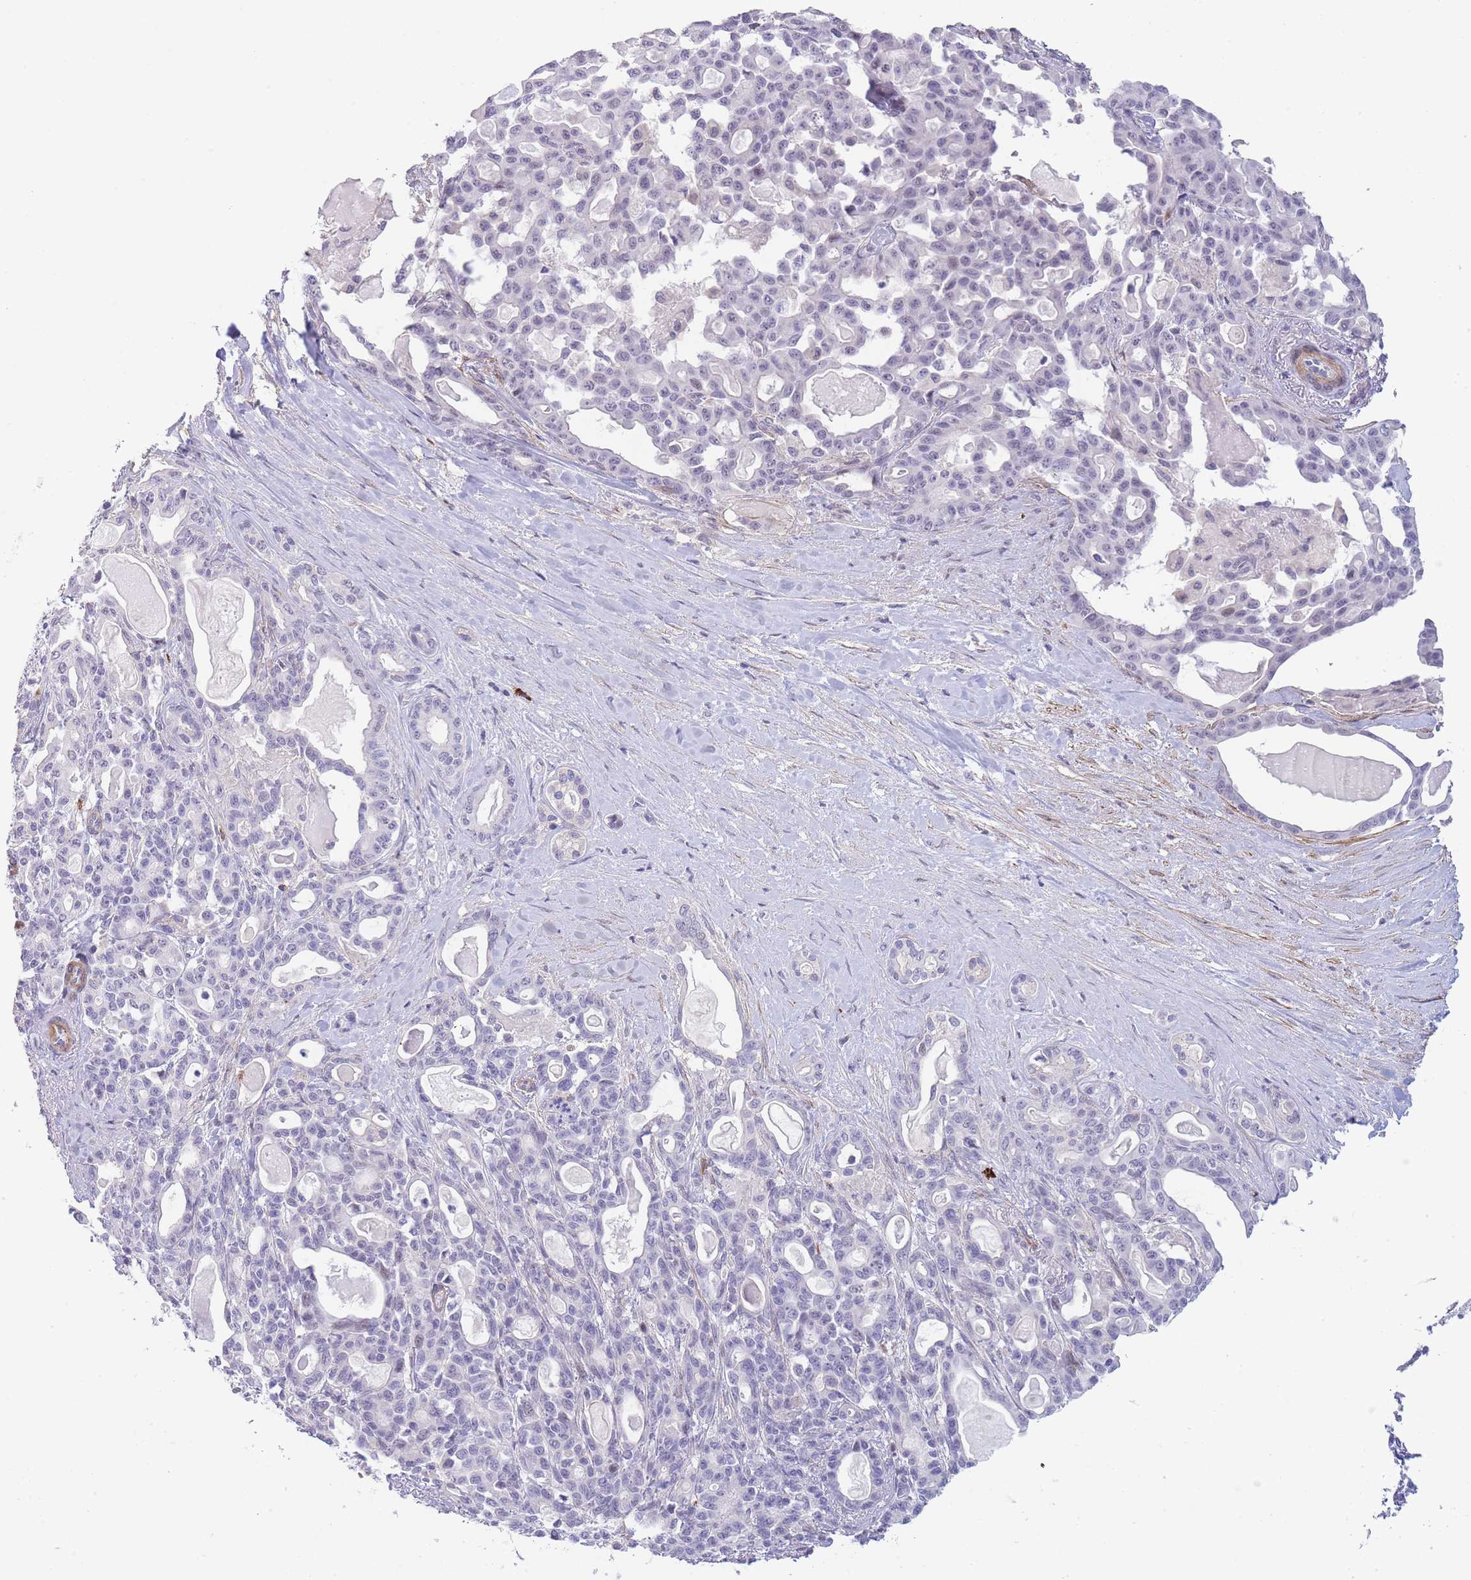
{"staining": {"intensity": "negative", "quantity": "none", "location": "none"}, "tissue": "pancreatic cancer", "cell_type": "Tumor cells", "image_type": "cancer", "snomed": [{"axis": "morphology", "description": "Adenocarcinoma, NOS"}, {"axis": "topography", "description": "Pancreas"}], "caption": "The histopathology image exhibits no staining of tumor cells in pancreatic cancer (adenocarcinoma).", "gene": "ASAP3", "patient": {"sex": "male", "age": 63}}